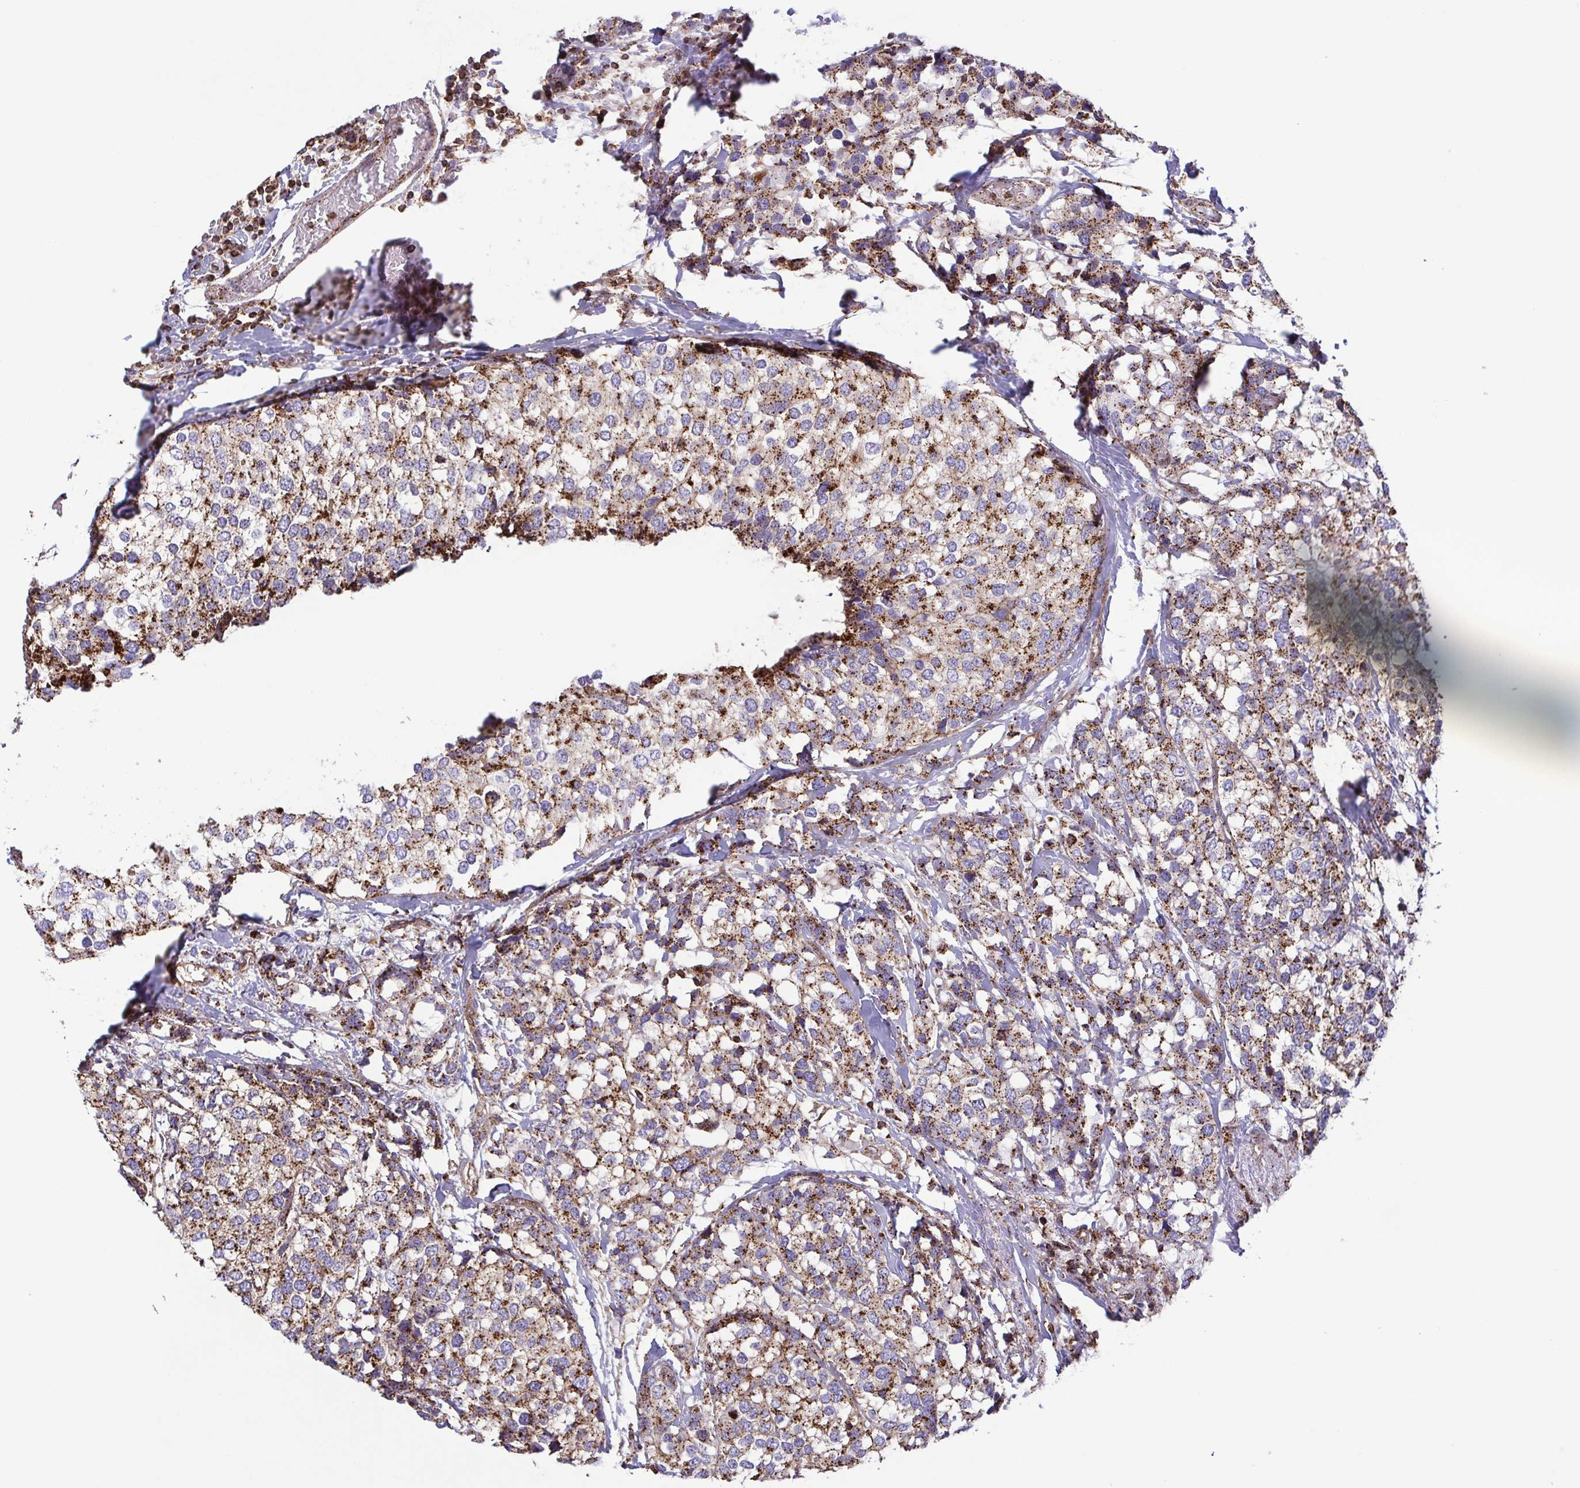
{"staining": {"intensity": "moderate", "quantity": ">75%", "location": "cytoplasmic/membranous"}, "tissue": "breast cancer", "cell_type": "Tumor cells", "image_type": "cancer", "snomed": [{"axis": "morphology", "description": "Lobular carcinoma"}, {"axis": "topography", "description": "Breast"}], "caption": "Immunohistochemical staining of breast cancer exhibits medium levels of moderate cytoplasmic/membranous protein positivity in approximately >75% of tumor cells. The staining is performed using DAB (3,3'-diaminobenzidine) brown chromogen to label protein expression. The nuclei are counter-stained blue using hematoxylin.", "gene": "CHMP1B", "patient": {"sex": "female", "age": 59}}